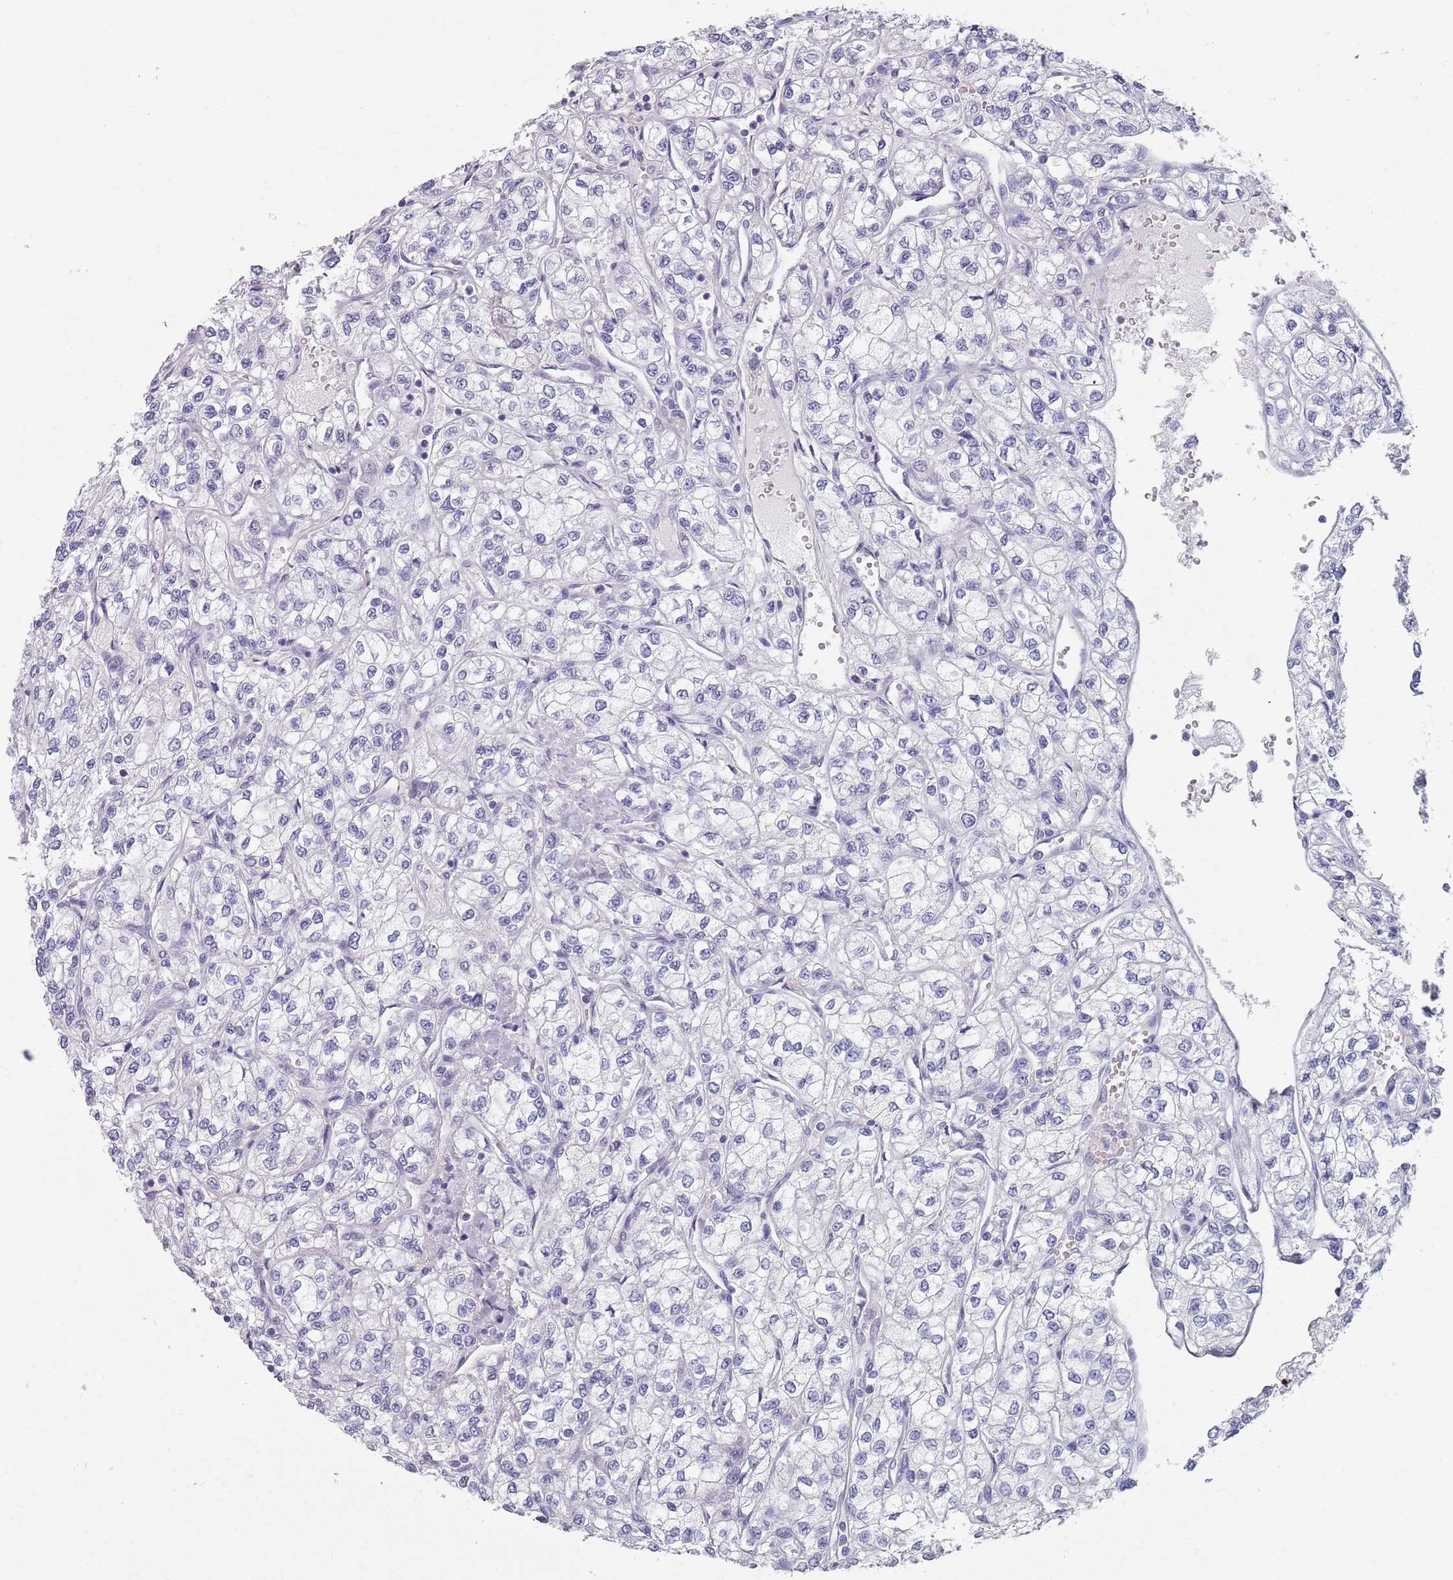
{"staining": {"intensity": "negative", "quantity": "none", "location": "none"}, "tissue": "renal cancer", "cell_type": "Tumor cells", "image_type": "cancer", "snomed": [{"axis": "morphology", "description": "Adenocarcinoma, NOS"}, {"axis": "topography", "description": "Kidney"}], "caption": "Immunohistochemical staining of human renal adenocarcinoma reveals no significant expression in tumor cells. Nuclei are stained in blue.", "gene": "SAMD1", "patient": {"sex": "male", "age": 80}}